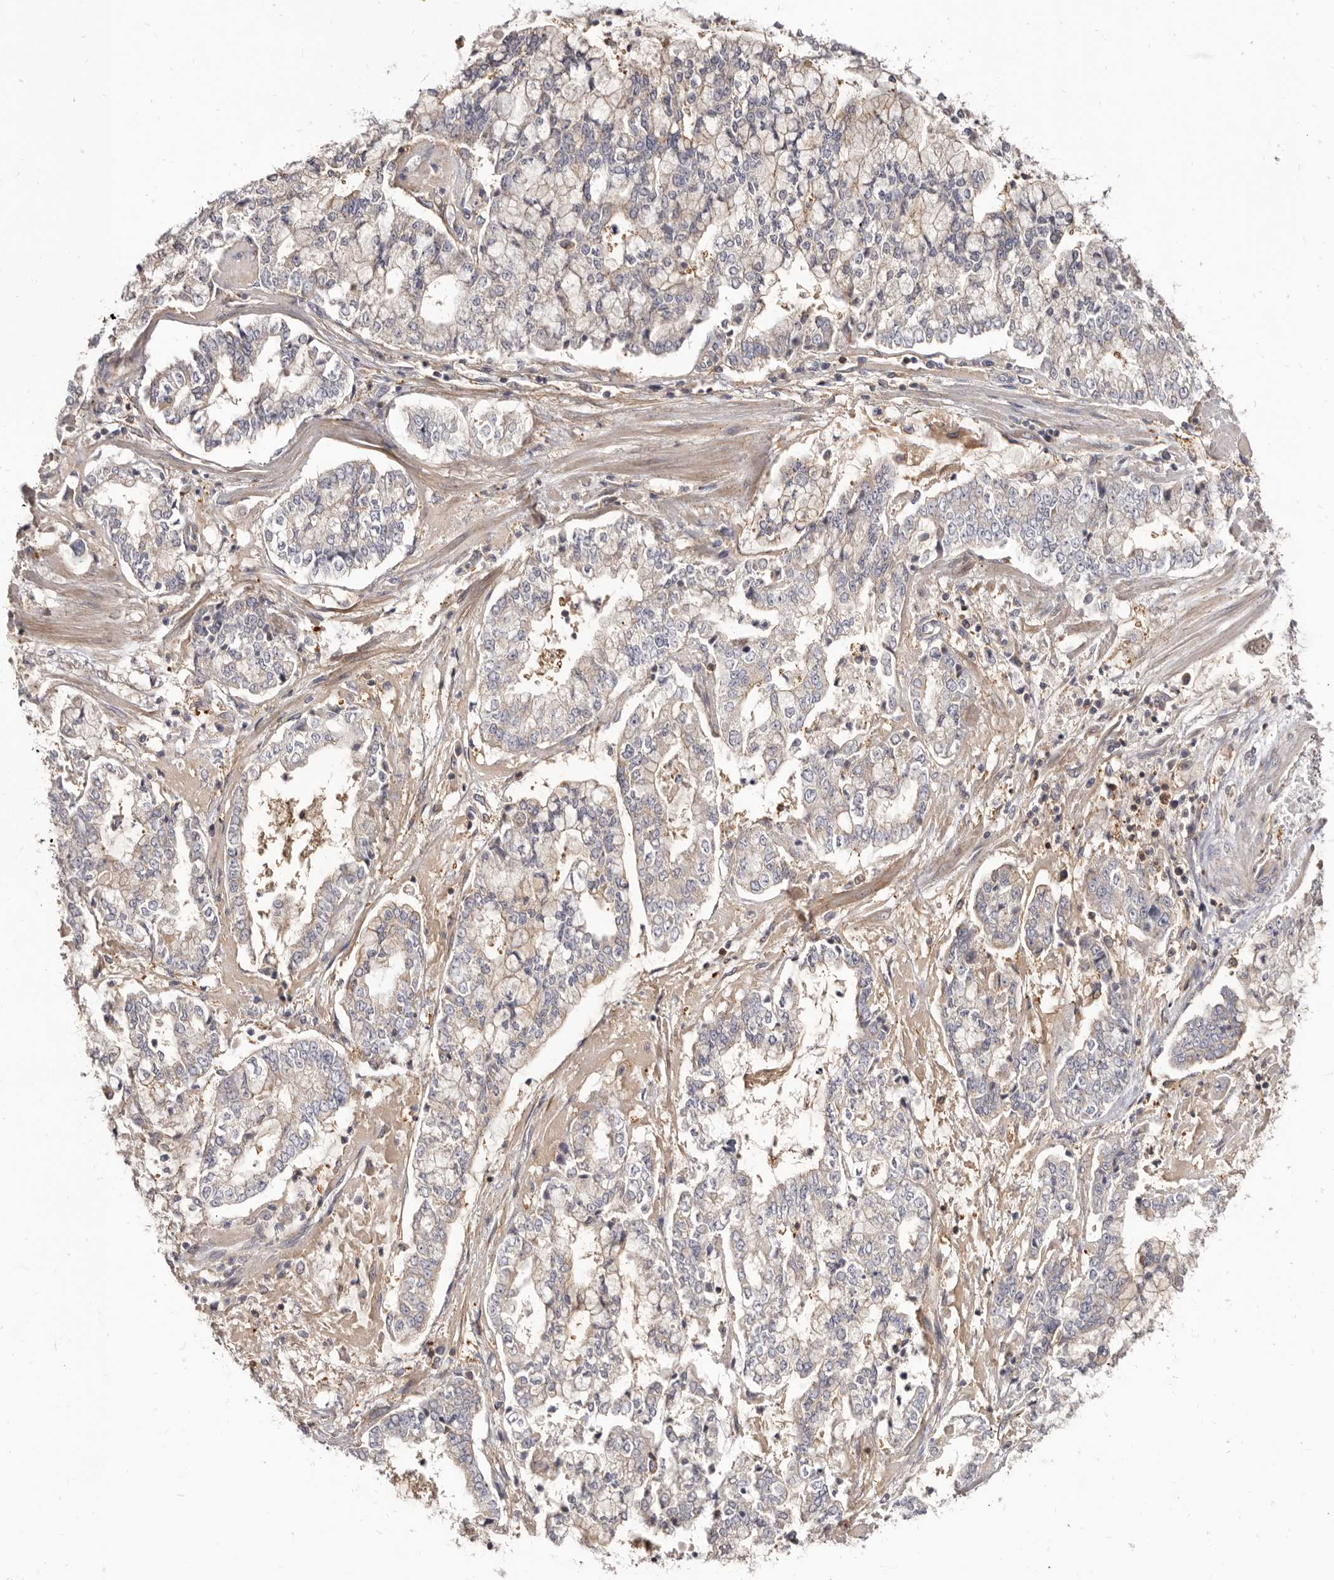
{"staining": {"intensity": "negative", "quantity": "none", "location": "none"}, "tissue": "stomach cancer", "cell_type": "Tumor cells", "image_type": "cancer", "snomed": [{"axis": "morphology", "description": "Adenocarcinoma, NOS"}, {"axis": "topography", "description": "Stomach"}], "caption": "IHC image of human adenocarcinoma (stomach) stained for a protein (brown), which displays no staining in tumor cells.", "gene": "ADAMTS20", "patient": {"sex": "male", "age": 76}}